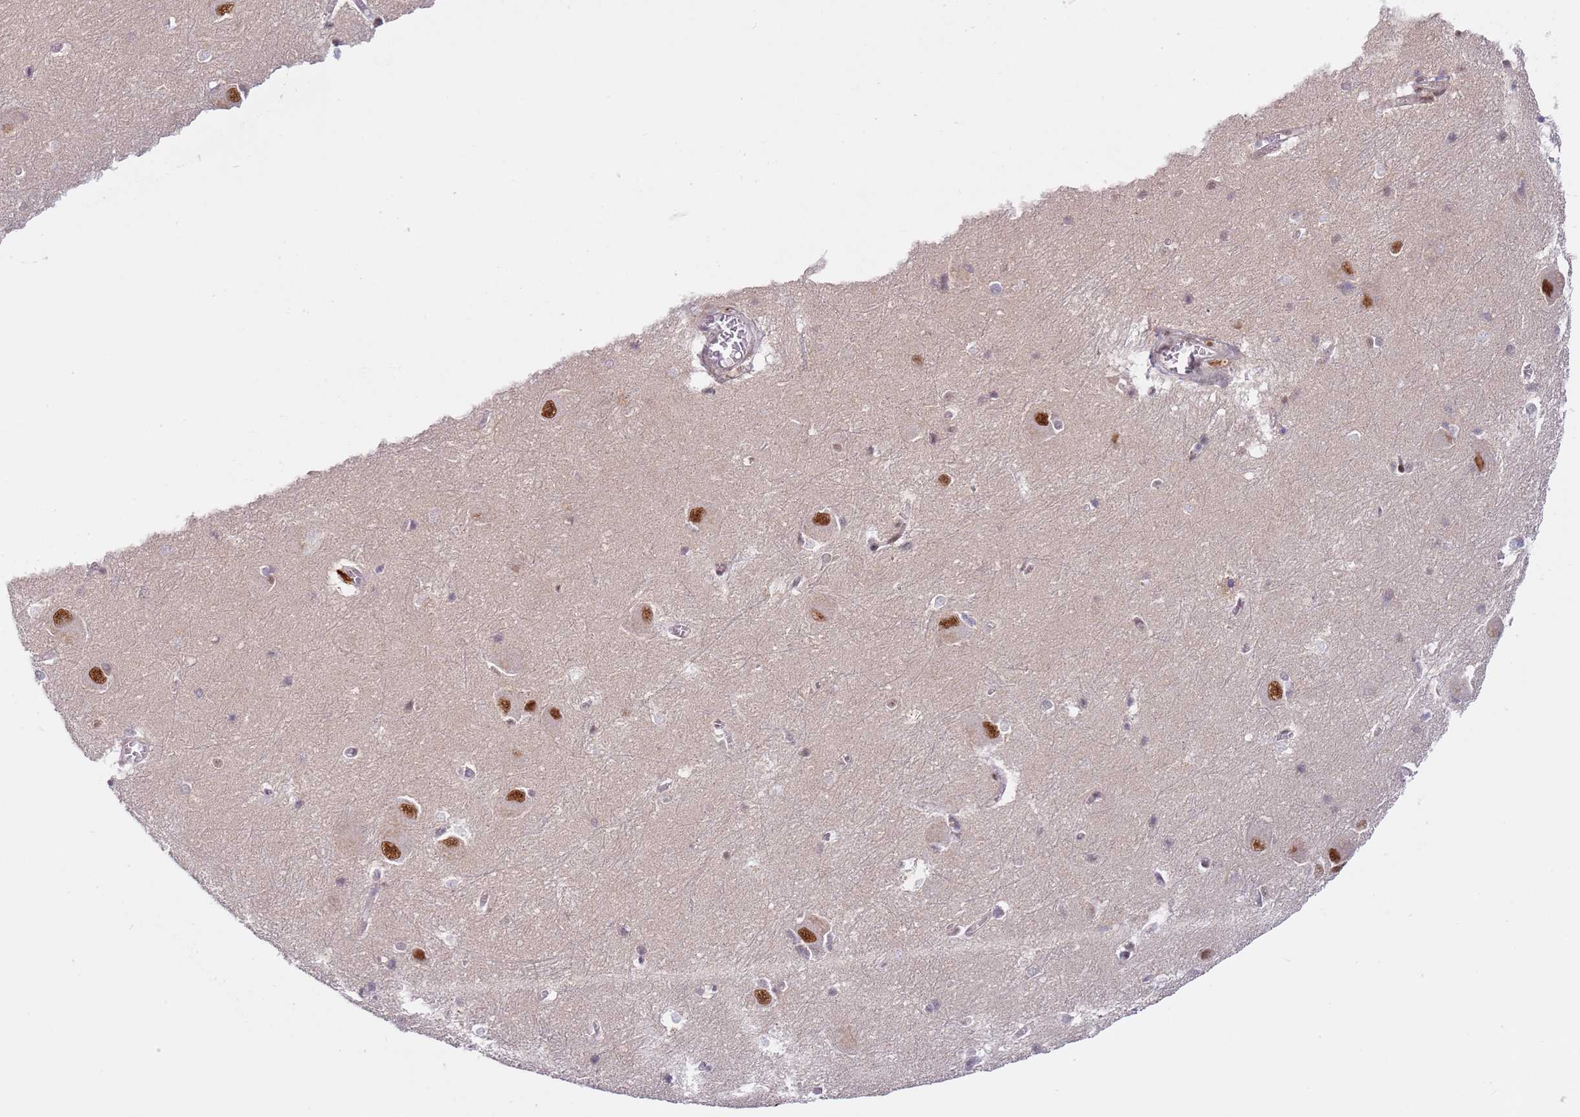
{"staining": {"intensity": "moderate", "quantity": "<25%", "location": "nuclear"}, "tissue": "caudate", "cell_type": "Glial cells", "image_type": "normal", "snomed": [{"axis": "morphology", "description": "Normal tissue, NOS"}, {"axis": "topography", "description": "Lateral ventricle wall"}], "caption": "DAB immunohistochemical staining of normal human caudate shows moderate nuclear protein positivity in about <25% of glial cells. The staining was performed using DAB (3,3'-diaminobenzidine) to visualize the protein expression in brown, while the nuclei were stained in blue with hematoxylin (Magnification: 20x).", "gene": "LGALSL", "patient": {"sex": "male", "age": 37}}